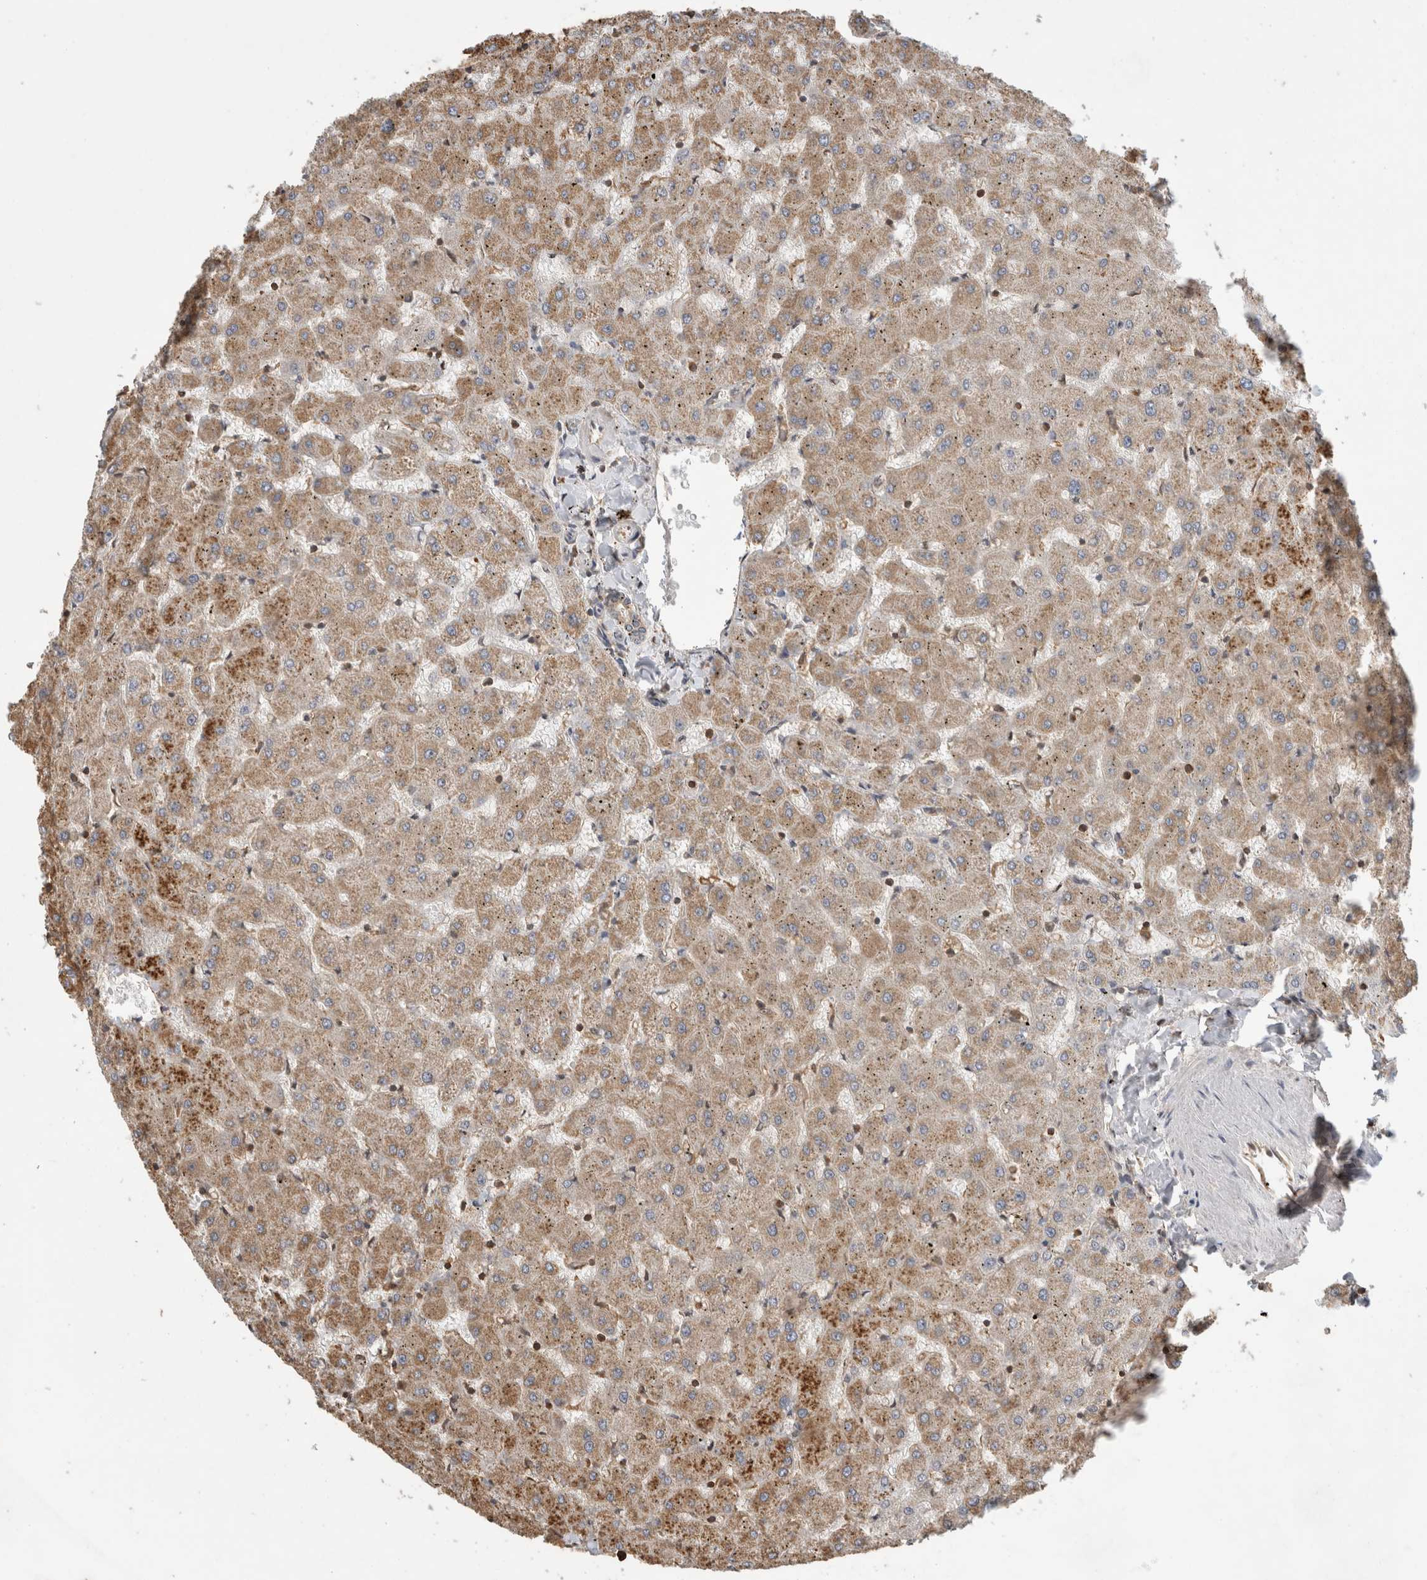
{"staining": {"intensity": "weak", "quantity": "25%-75%", "location": "cytoplasmic/membranous"}, "tissue": "liver", "cell_type": "Cholangiocytes", "image_type": "normal", "snomed": [{"axis": "morphology", "description": "Normal tissue, NOS"}, {"axis": "topography", "description": "Liver"}], "caption": "An IHC histopathology image of benign tissue is shown. Protein staining in brown labels weak cytoplasmic/membranous positivity in liver within cholangiocytes.", "gene": "IMMP2L", "patient": {"sex": "female", "age": 63}}